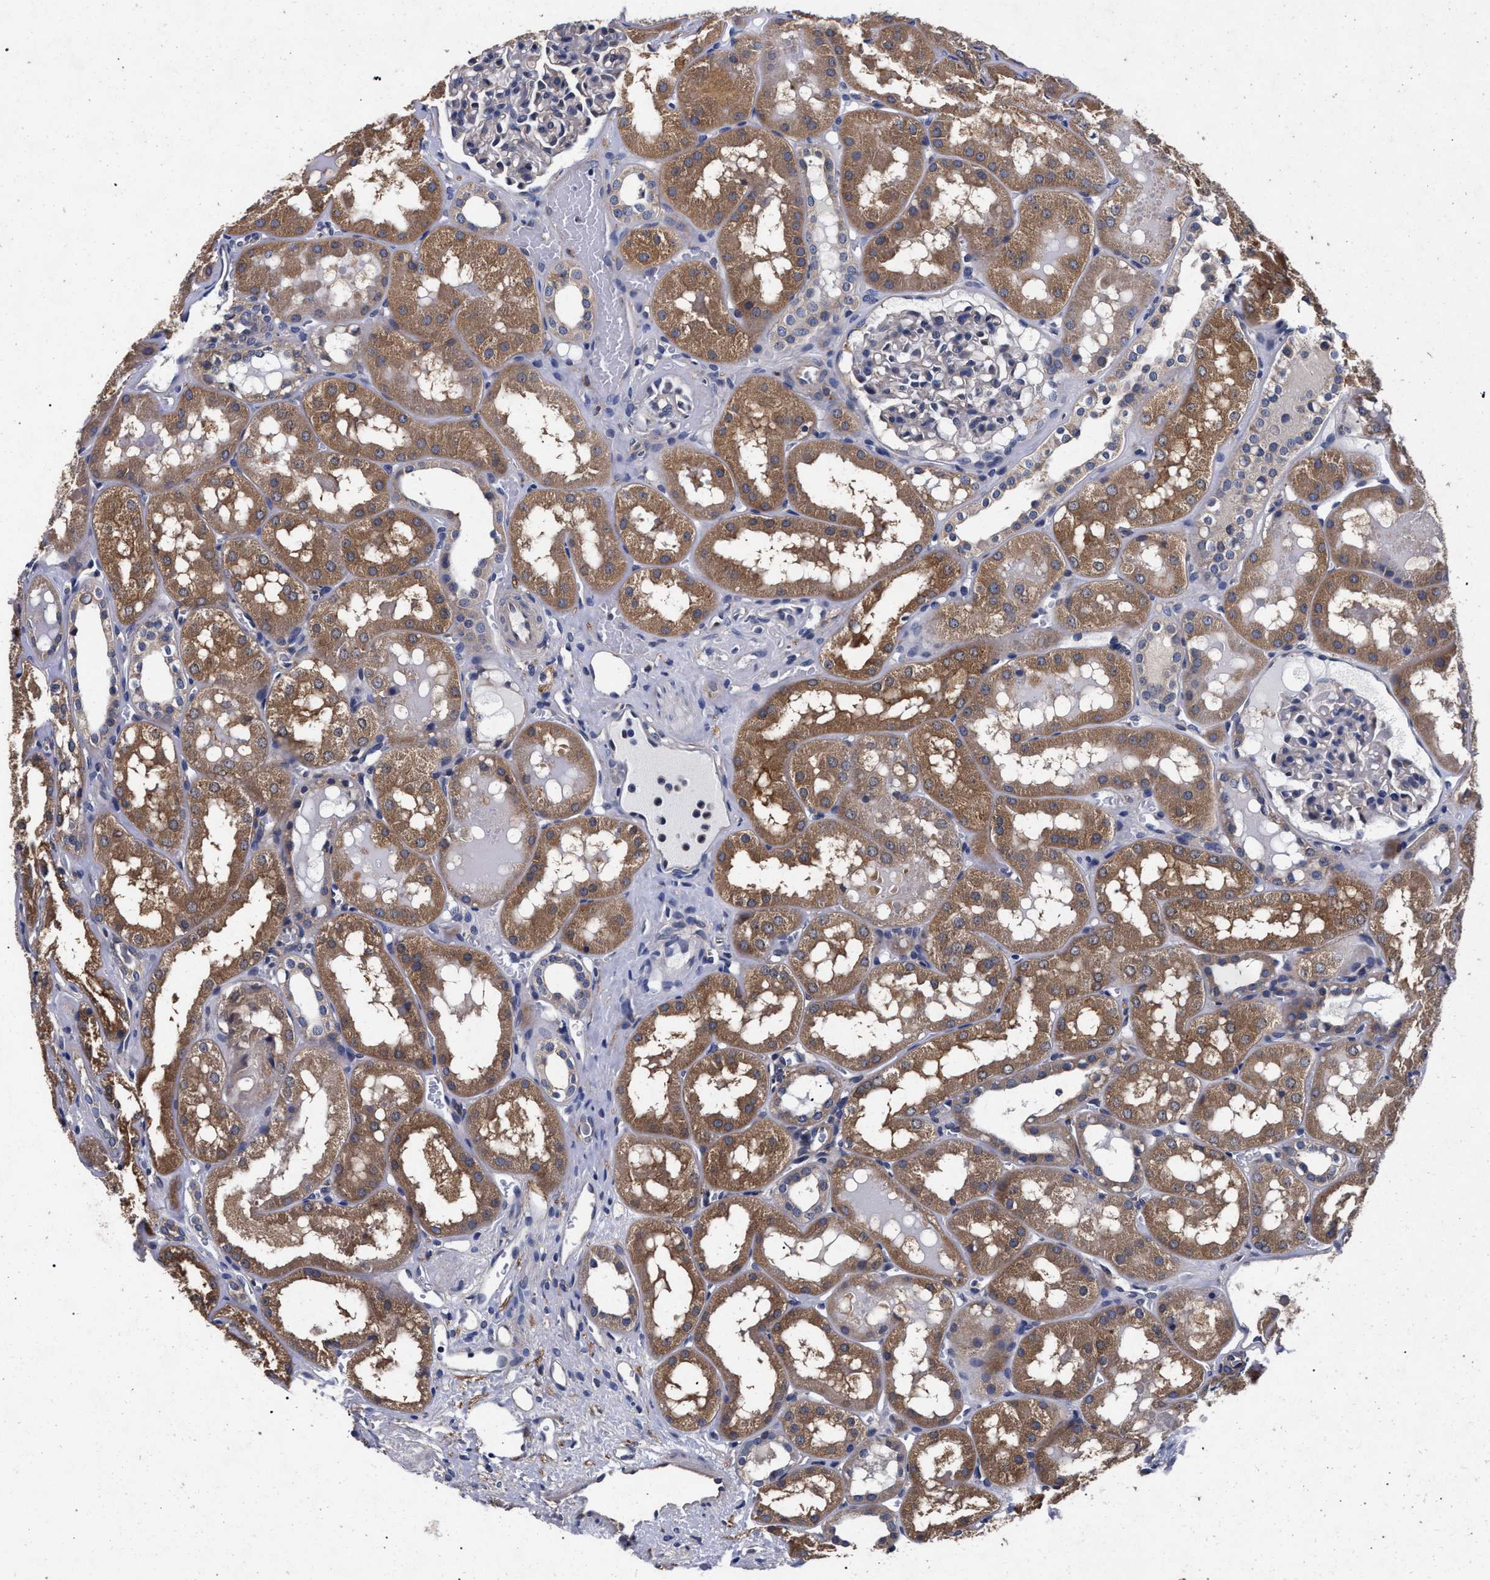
{"staining": {"intensity": "weak", "quantity": "<25%", "location": "cytoplasmic/membranous"}, "tissue": "kidney", "cell_type": "Cells in glomeruli", "image_type": "normal", "snomed": [{"axis": "morphology", "description": "Normal tissue, NOS"}, {"axis": "topography", "description": "Kidney"}, {"axis": "topography", "description": "Urinary bladder"}], "caption": "Kidney was stained to show a protein in brown. There is no significant staining in cells in glomeruli. Brightfield microscopy of immunohistochemistry (IHC) stained with DAB (3,3'-diaminobenzidine) (brown) and hematoxylin (blue), captured at high magnification.", "gene": "CFAP95", "patient": {"sex": "male", "age": 16}}